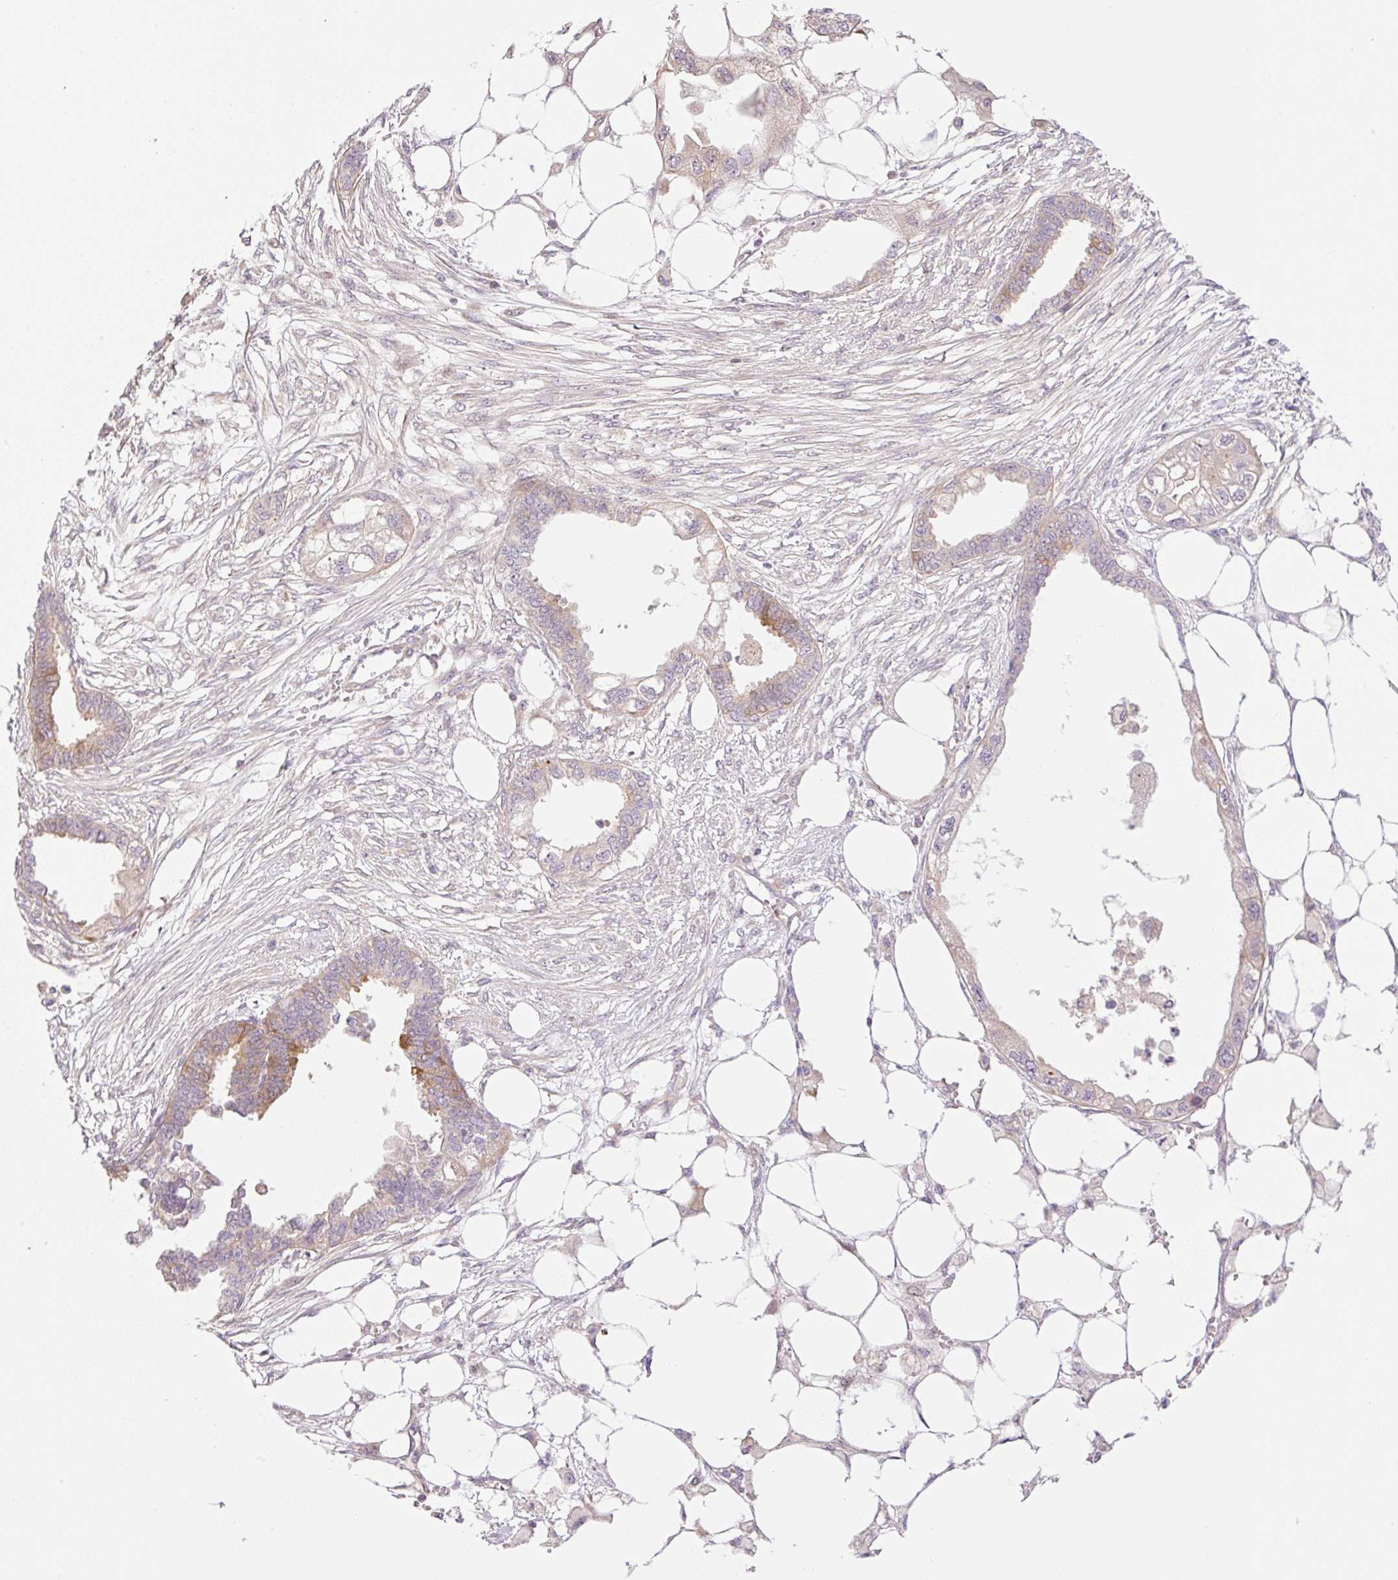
{"staining": {"intensity": "weak", "quantity": "<25%", "location": "cytoplasmic/membranous"}, "tissue": "endometrial cancer", "cell_type": "Tumor cells", "image_type": "cancer", "snomed": [{"axis": "morphology", "description": "Adenocarcinoma, NOS"}, {"axis": "morphology", "description": "Adenocarcinoma, metastatic, NOS"}, {"axis": "topography", "description": "Adipose tissue"}, {"axis": "topography", "description": "Endometrium"}], "caption": "The image demonstrates no significant expression in tumor cells of endometrial metastatic adenocarcinoma.", "gene": "ZNF394", "patient": {"sex": "female", "age": 67}}